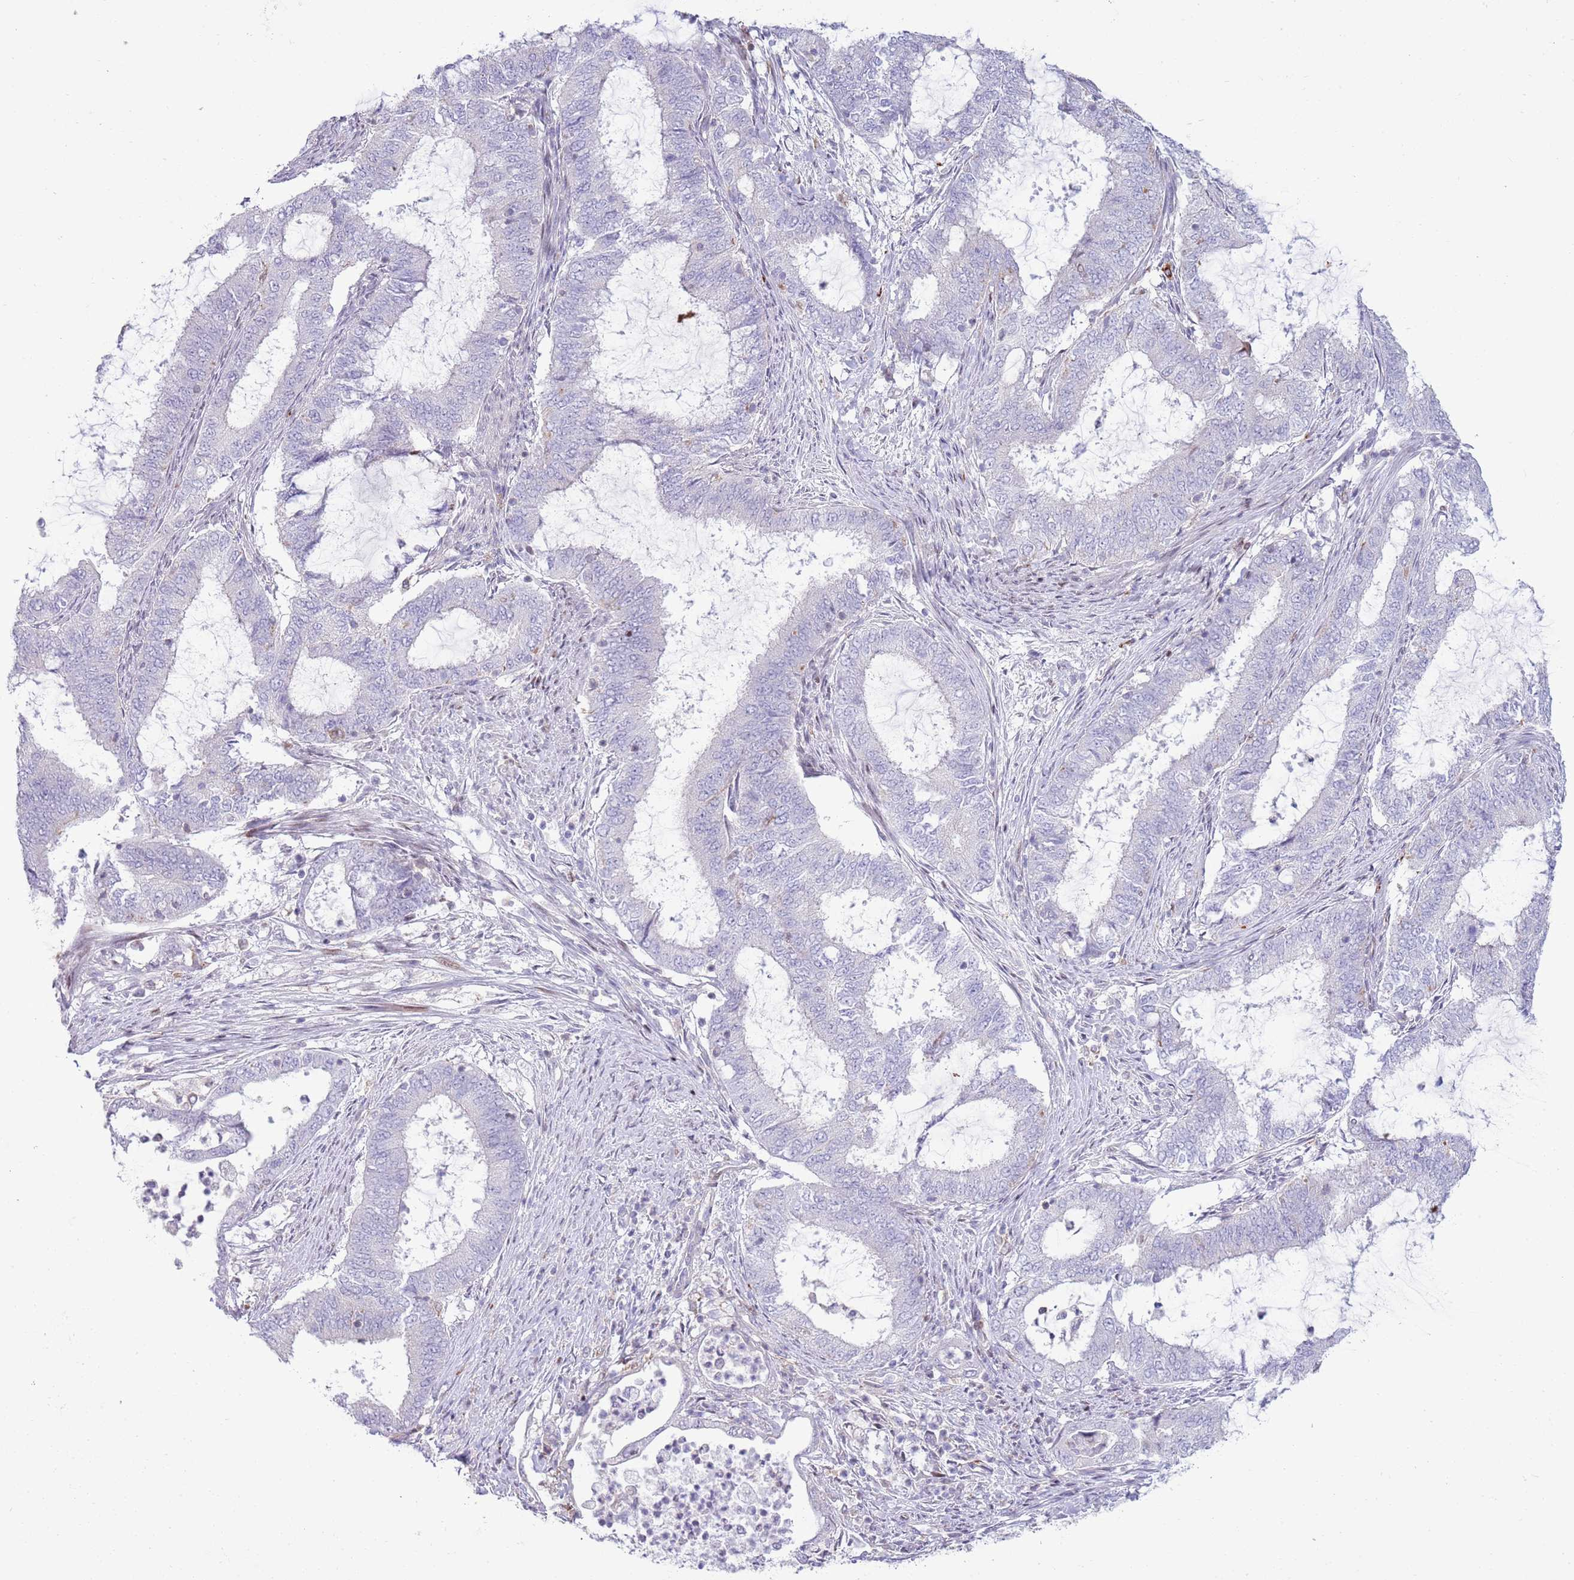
{"staining": {"intensity": "negative", "quantity": "none", "location": "none"}, "tissue": "endometrial cancer", "cell_type": "Tumor cells", "image_type": "cancer", "snomed": [{"axis": "morphology", "description": "Adenocarcinoma, NOS"}, {"axis": "topography", "description": "Endometrium"}], "caption": "Endometrial cancer stained for a protein using IHC shows no expression tumor cells.", "gene": "ANO8", "patient": {"sex": "female", "age": 51}}